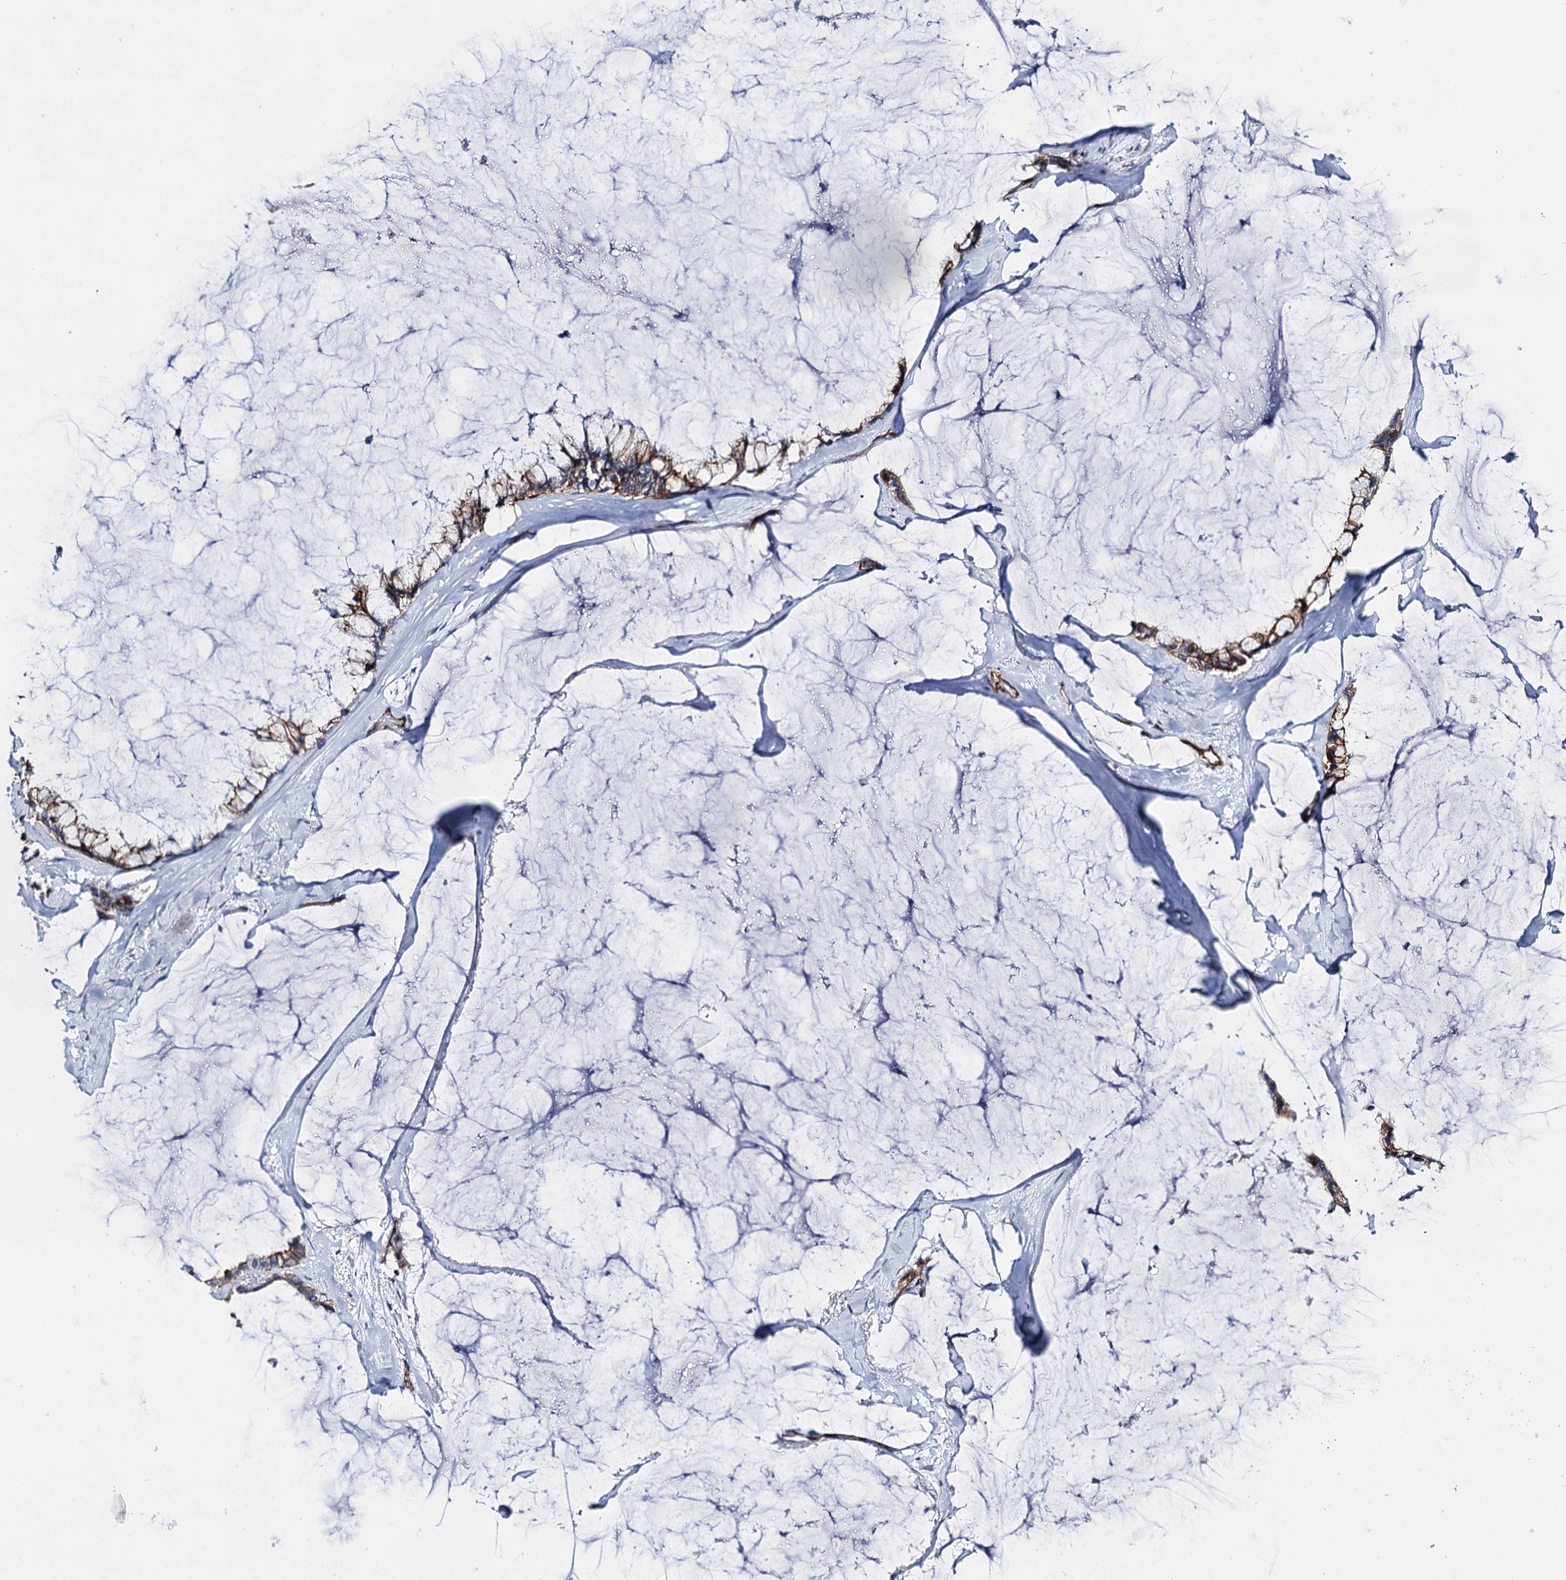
{"staining": {"intensity": "moderate", "quantity": ">75%", "location": "cytoplasmic/membranous"}, "tissue": "ovarian cancer", "cell_type": "Tumor cells", "image_type": "cancer", "snomed": [{"axis": "morphology", "description": "Cystadenocarcinoma, mucinous, NOS"}, {"axis": "topography", "description": "Ovary"}], "caption": "Immunohistochemistry (IHC) of ovarian cancer demonstrates medium levels of moderate cytoplasmic/membranous positivity in approximately >75% of tumor cells.", "gene": "ABLIM1", "patient": {"sex": "female", "age": 39}}